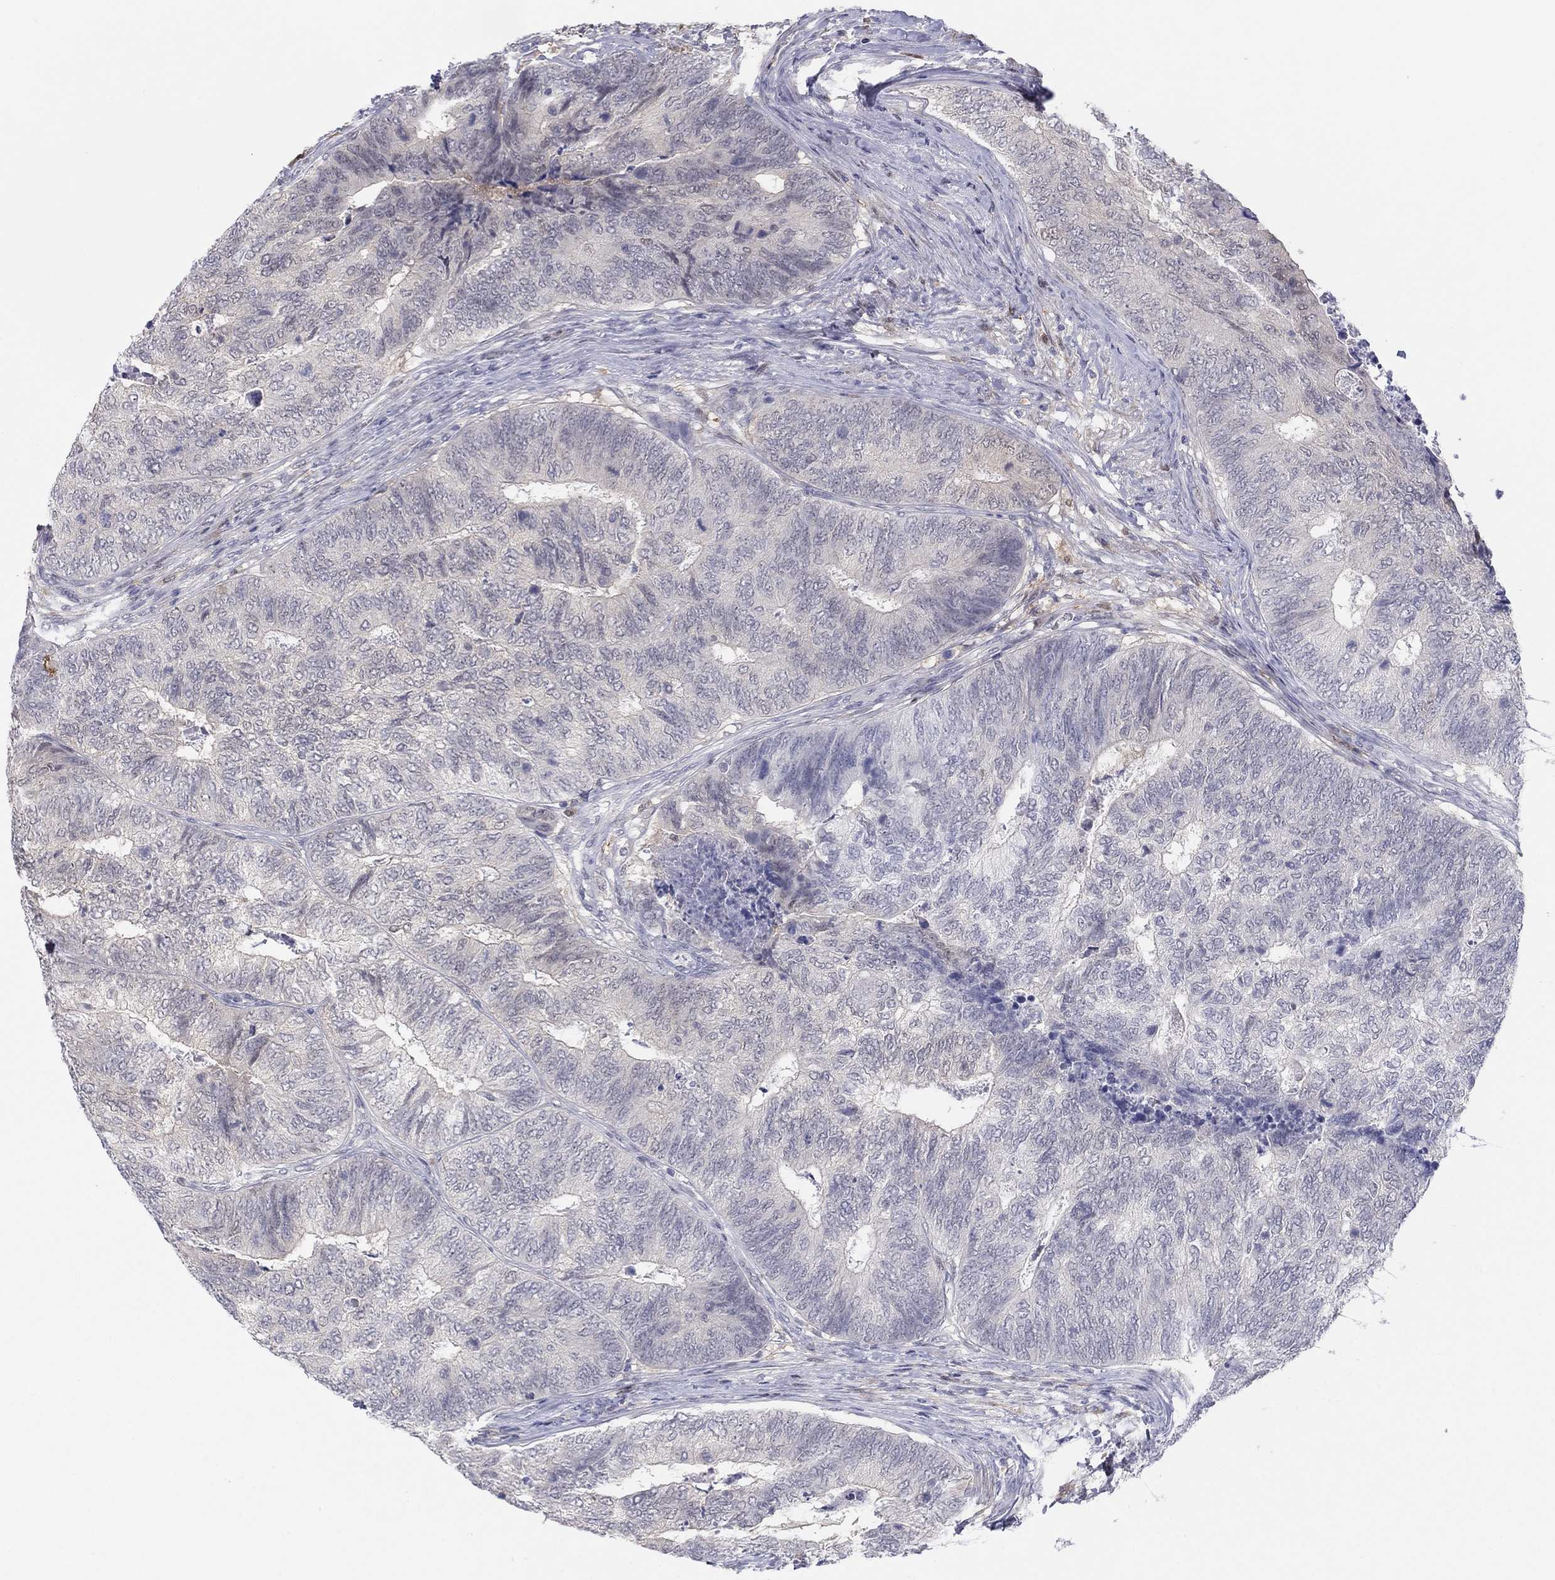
{"staining": {"intensity": "negative", "quantity": "none", "location": "none"}, "tissue": "colorectal cancer", "cell_type": "Tumor cells", "image_type": "cancer", "snomed": [{"axis": "morphology", "description": "Adenocarcinoma, NOS"}, {"axis": "topography", "description": "Colon"}], "caption": "Immunohistochemical staining of colorectal adenocarcinoma displays no significant expression in tumor cells.", "gene": "PDXK", "patient": {"sex": "female", "age": 67}}